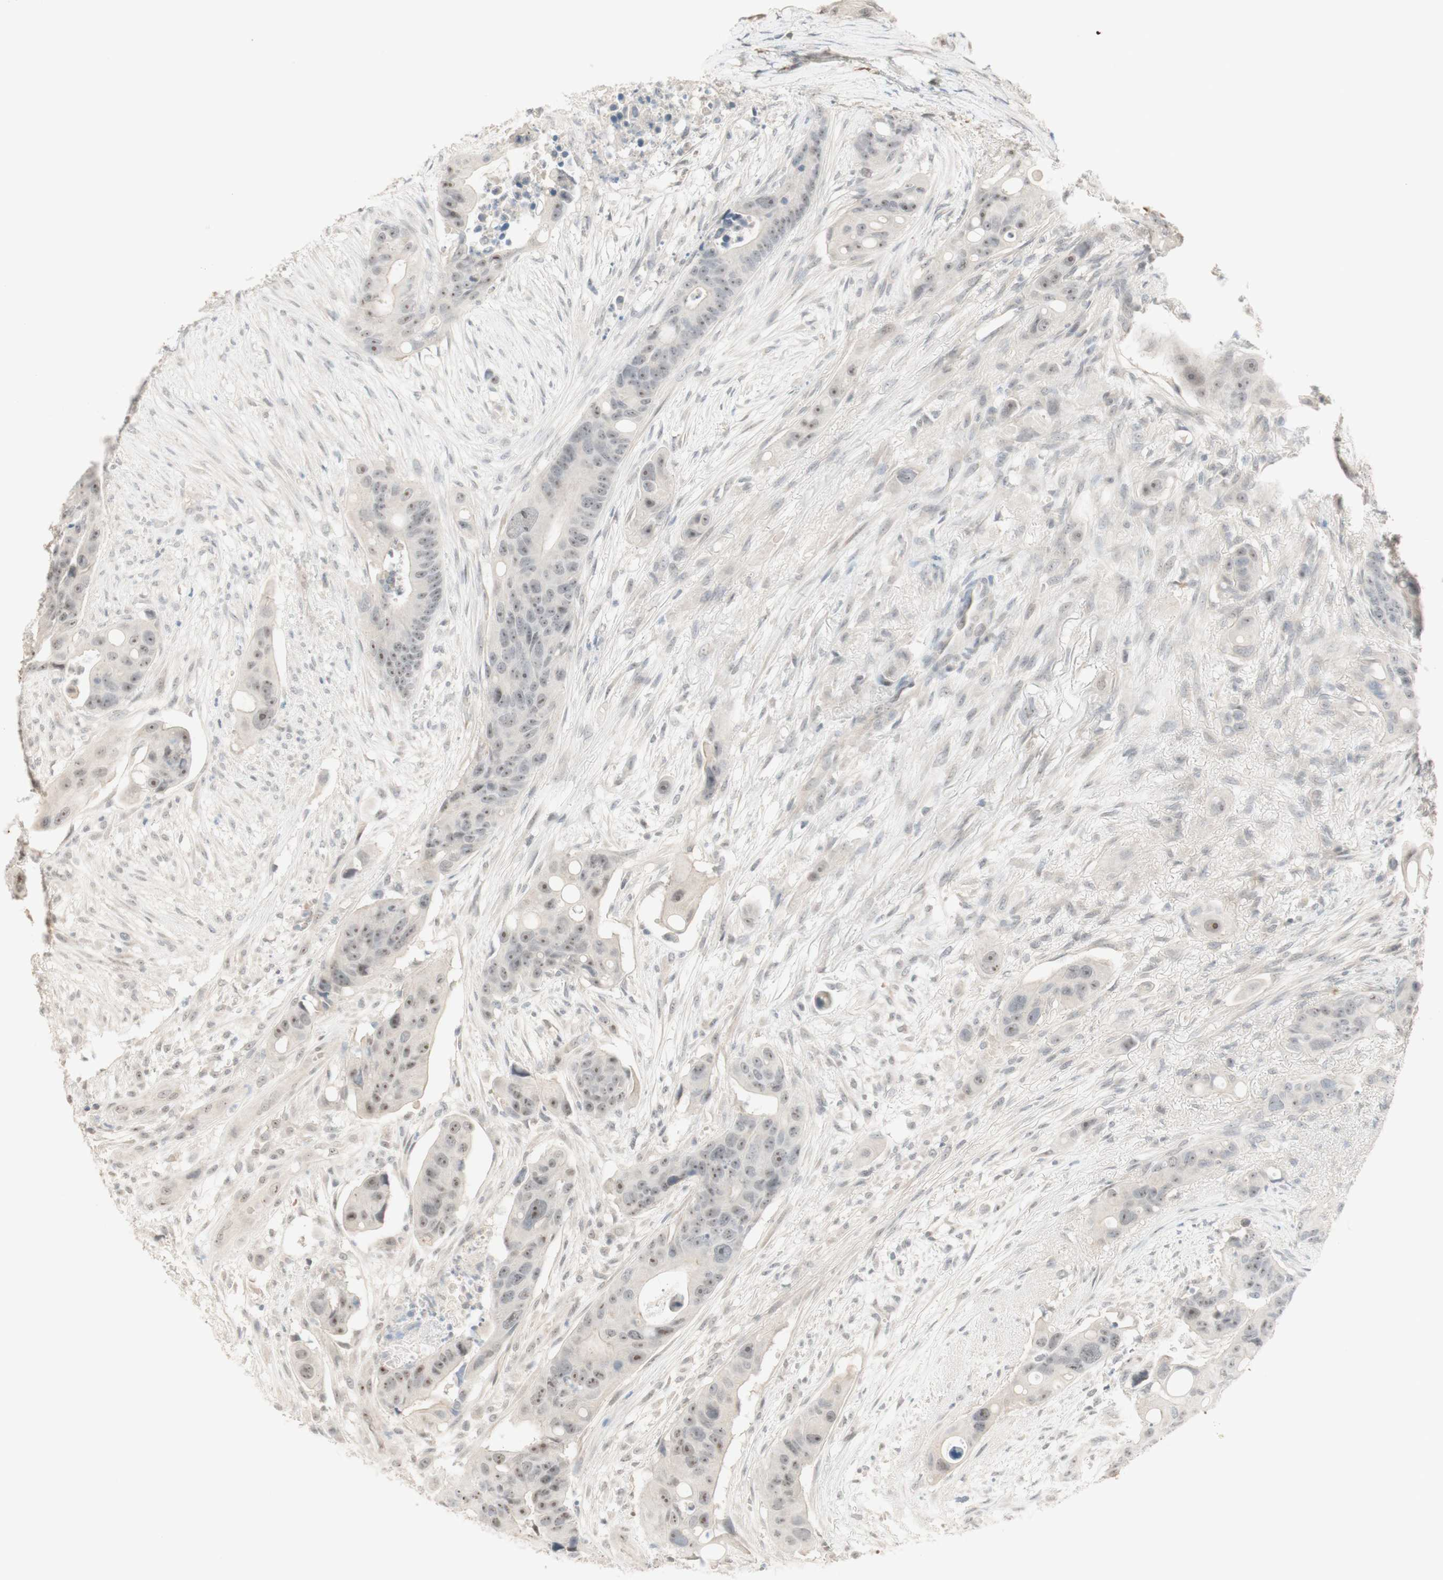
{"staining": {"intensity": "weak", "quantity": ">75%", "location": "nuclear"}, "tissue": "colorectal cancer", "cell_type": "Tumor cells", "image_type": "cancer", "snomed": [{"axis": "morphology", "description": "Adenocarcinoma, NOS"}, {"axis": "topography", "description": "Colon"}], "caption": "Tumor cells reveal weak nuclear staining in approximately >75% of cells in colorectal cancer.", "gene": "PLCD4", "patient": {"sex": "female", "age": 57}}